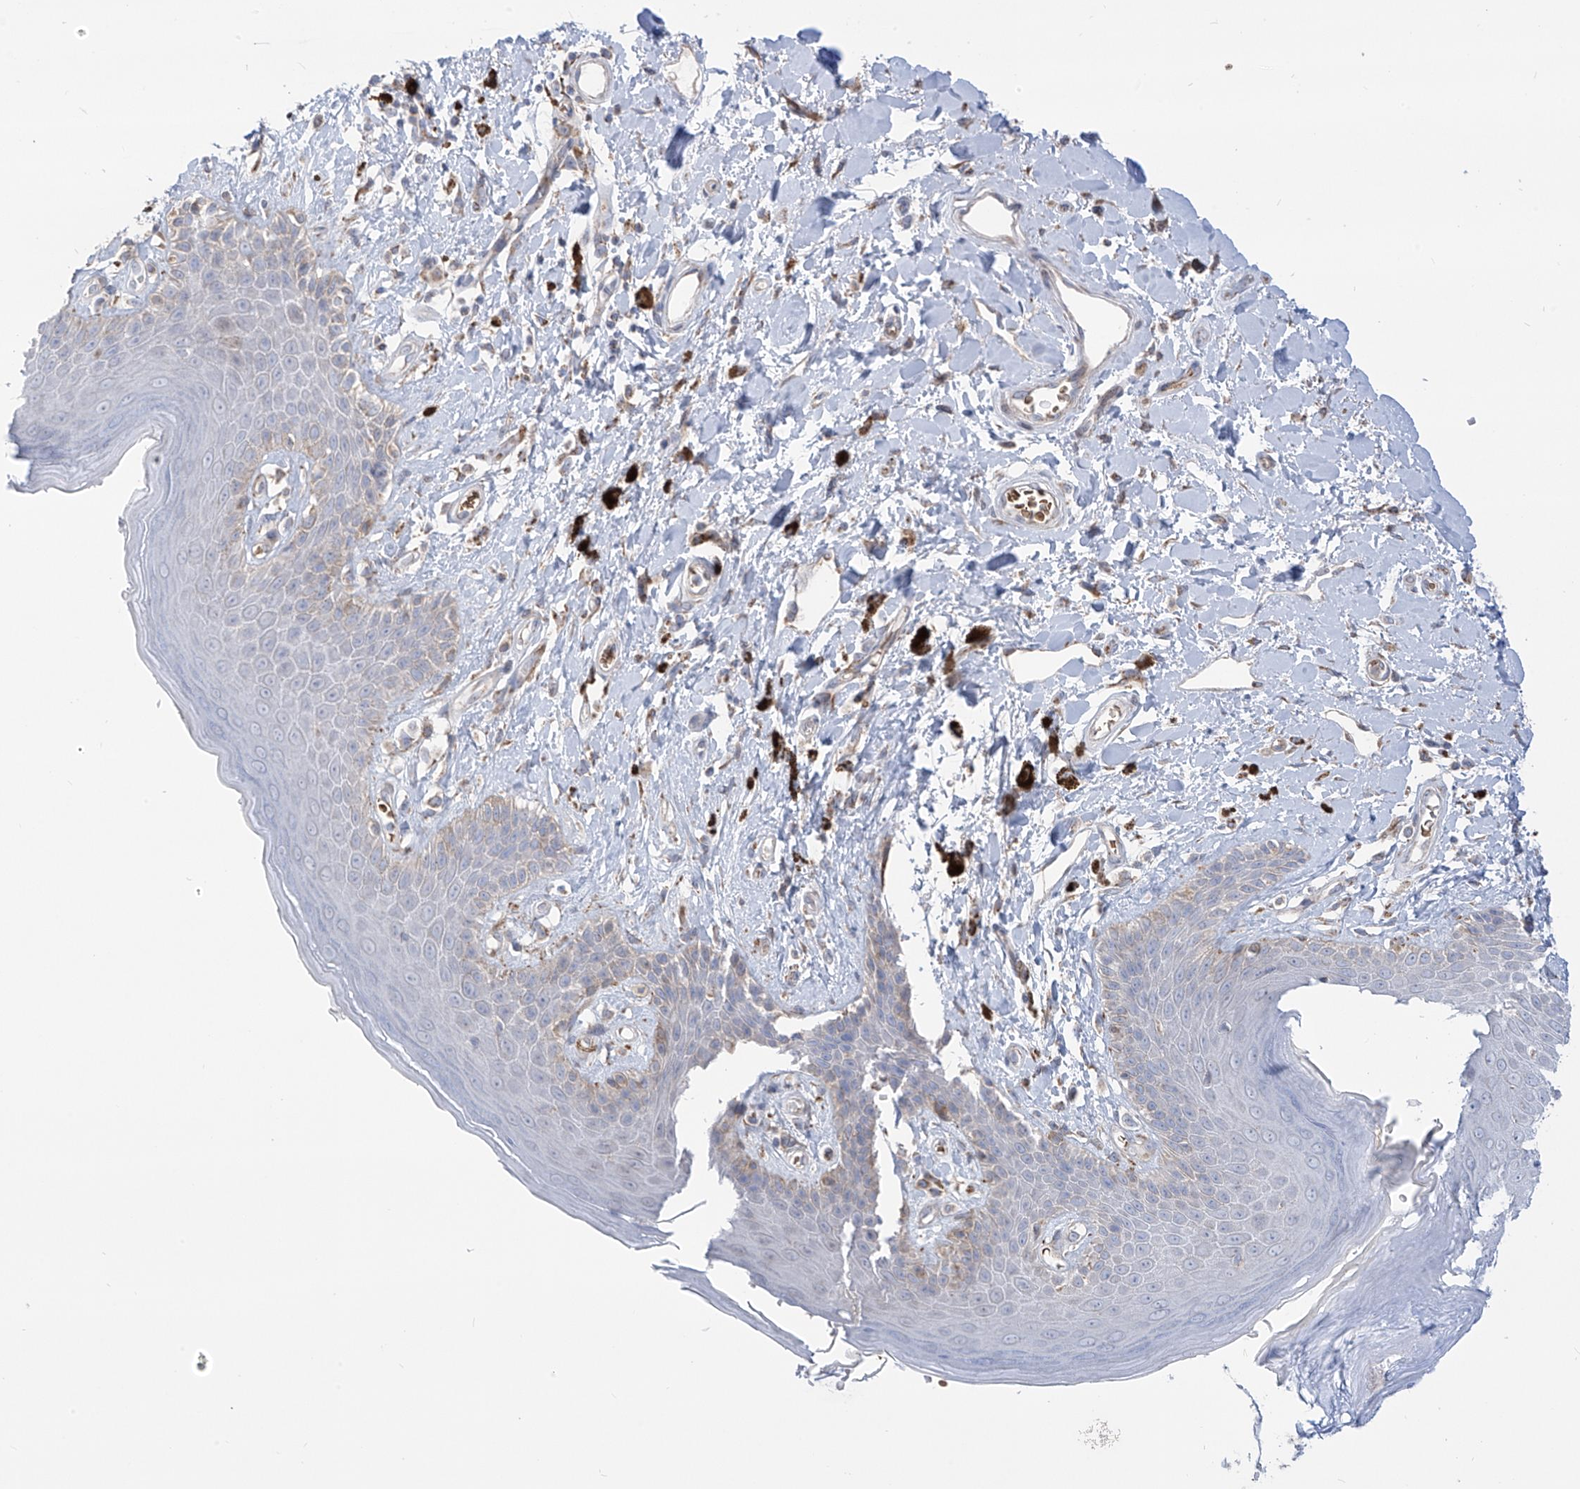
{"staining": {"intensity": "moderate", "quantity": "<25%", "location": "cytoplasmic/membranous"}, "tissue": "skin", "cell_type": "Epidermal cells", "image_type": "normal", "snomed": [{"axis": "morphology", "description": "Normal tissue, NOS"}, {"axis": "topography", "description": "Anal"}], "caption": "Immunohistochemistry (IHC) histopathology image of benign skin stained for a protein (brown), which reveals low levels of moderate cytoplasmic/membranous expression in about <25% of epidermal cells.", "gene": "ARHGEF40", "patient": {"sex": "female", "age": 78}}